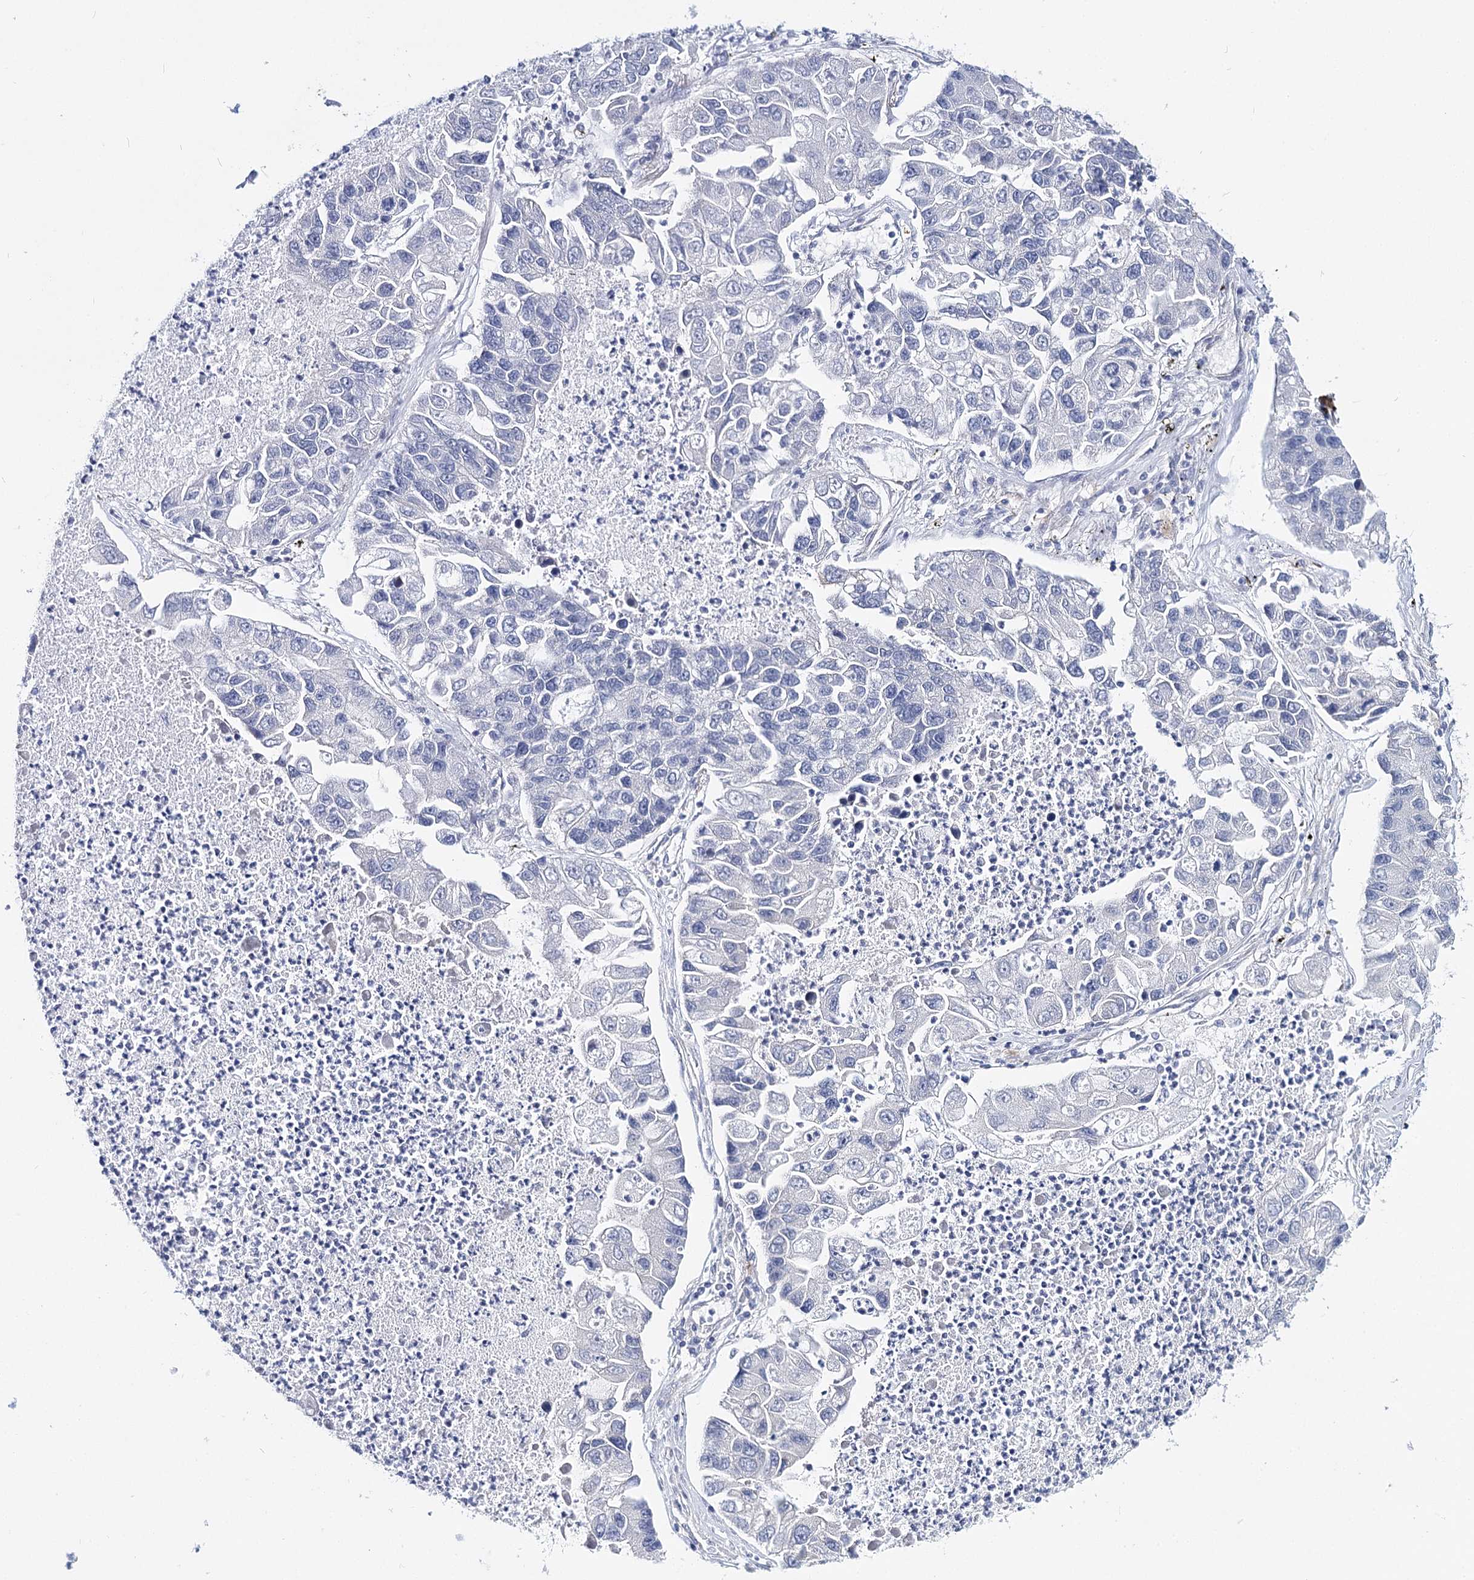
{"staining": {"intensity": "negative", "quantity": "none", "location": "none"}, "tissue": "lung cancer", "cell_type": "Tumor cells", "image_type": "cancer", "snomed": [{"axis": "morphology", "description": "Adenocarcinoma, NOS"}, {"axis": "topography", "description": "Lung"}], "caption": "Tumor cells show no significant protein staining in lung cancer (adenocarcinoma).", "gene": "TEX12", "patient": {"sex": "female", "age": 51}}